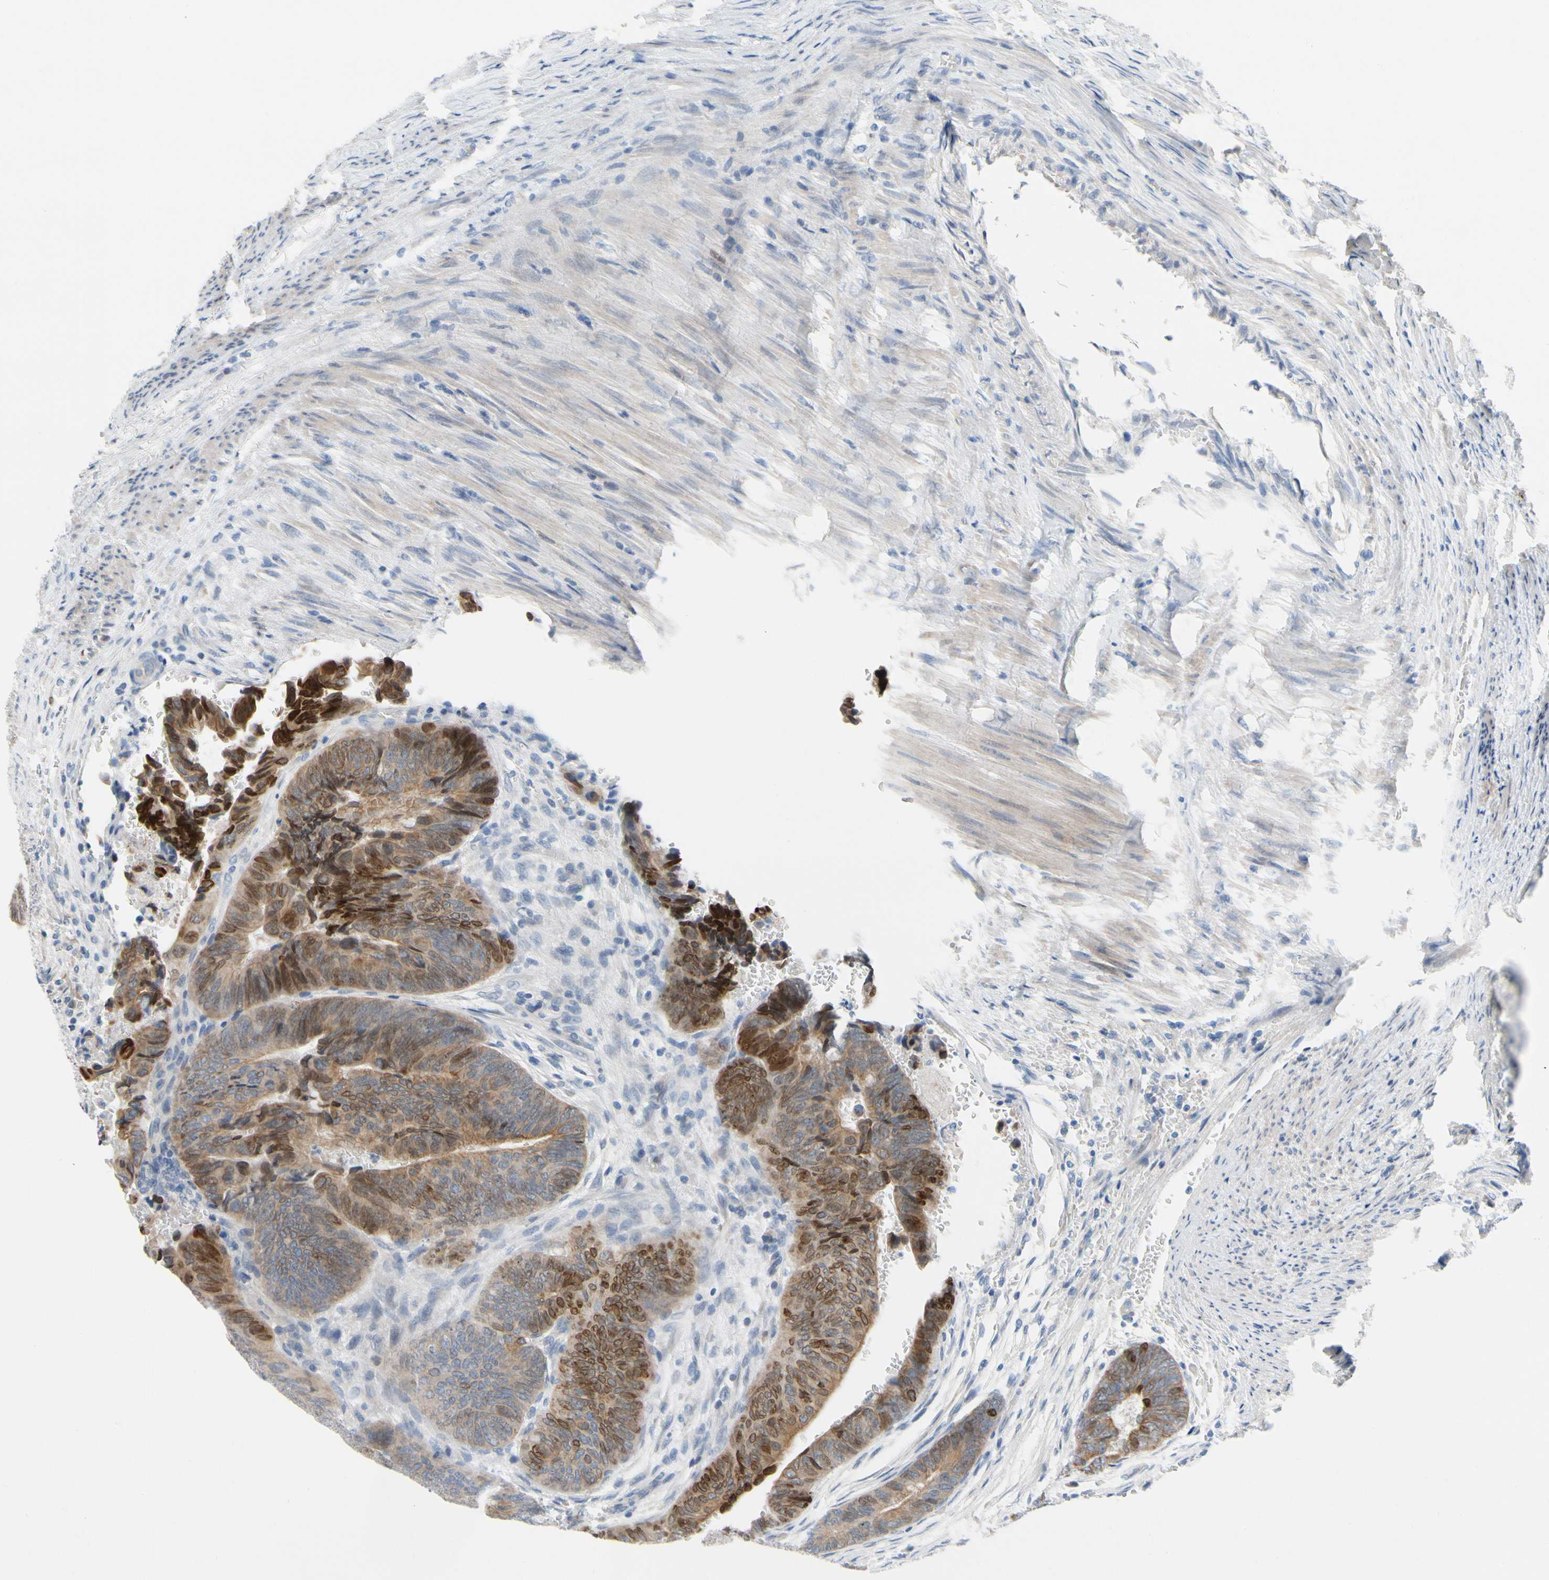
{"staining": {"intensity": "strong", "quantity": ">75%", "location": "cytoplasmic/membranous,nuclear"}, "tissue": "colorectal cancer", "cell_type": "Tumor cells", "image_type": "cancer", "snomed": [{"axis": "morphology", "description": "Normal tissue, NOS"}, {"axis": "morphology", "description": "Adenocarcinoma, NOS"}, {"axis": "topography", "description": "Rectum"}, {"axis": "topography", "description": "Peripheral nerve tissue"}], "caption": "Immunohistochemical staining of colorectal cancer (adenocarcinoma) shows high levels of strong cytoplasmic/membranous and nuclear protein positivity in approximately >75% of tumor cells.", "gene": "ZNF132", "patient": {"sex": "male", "age": 92}}